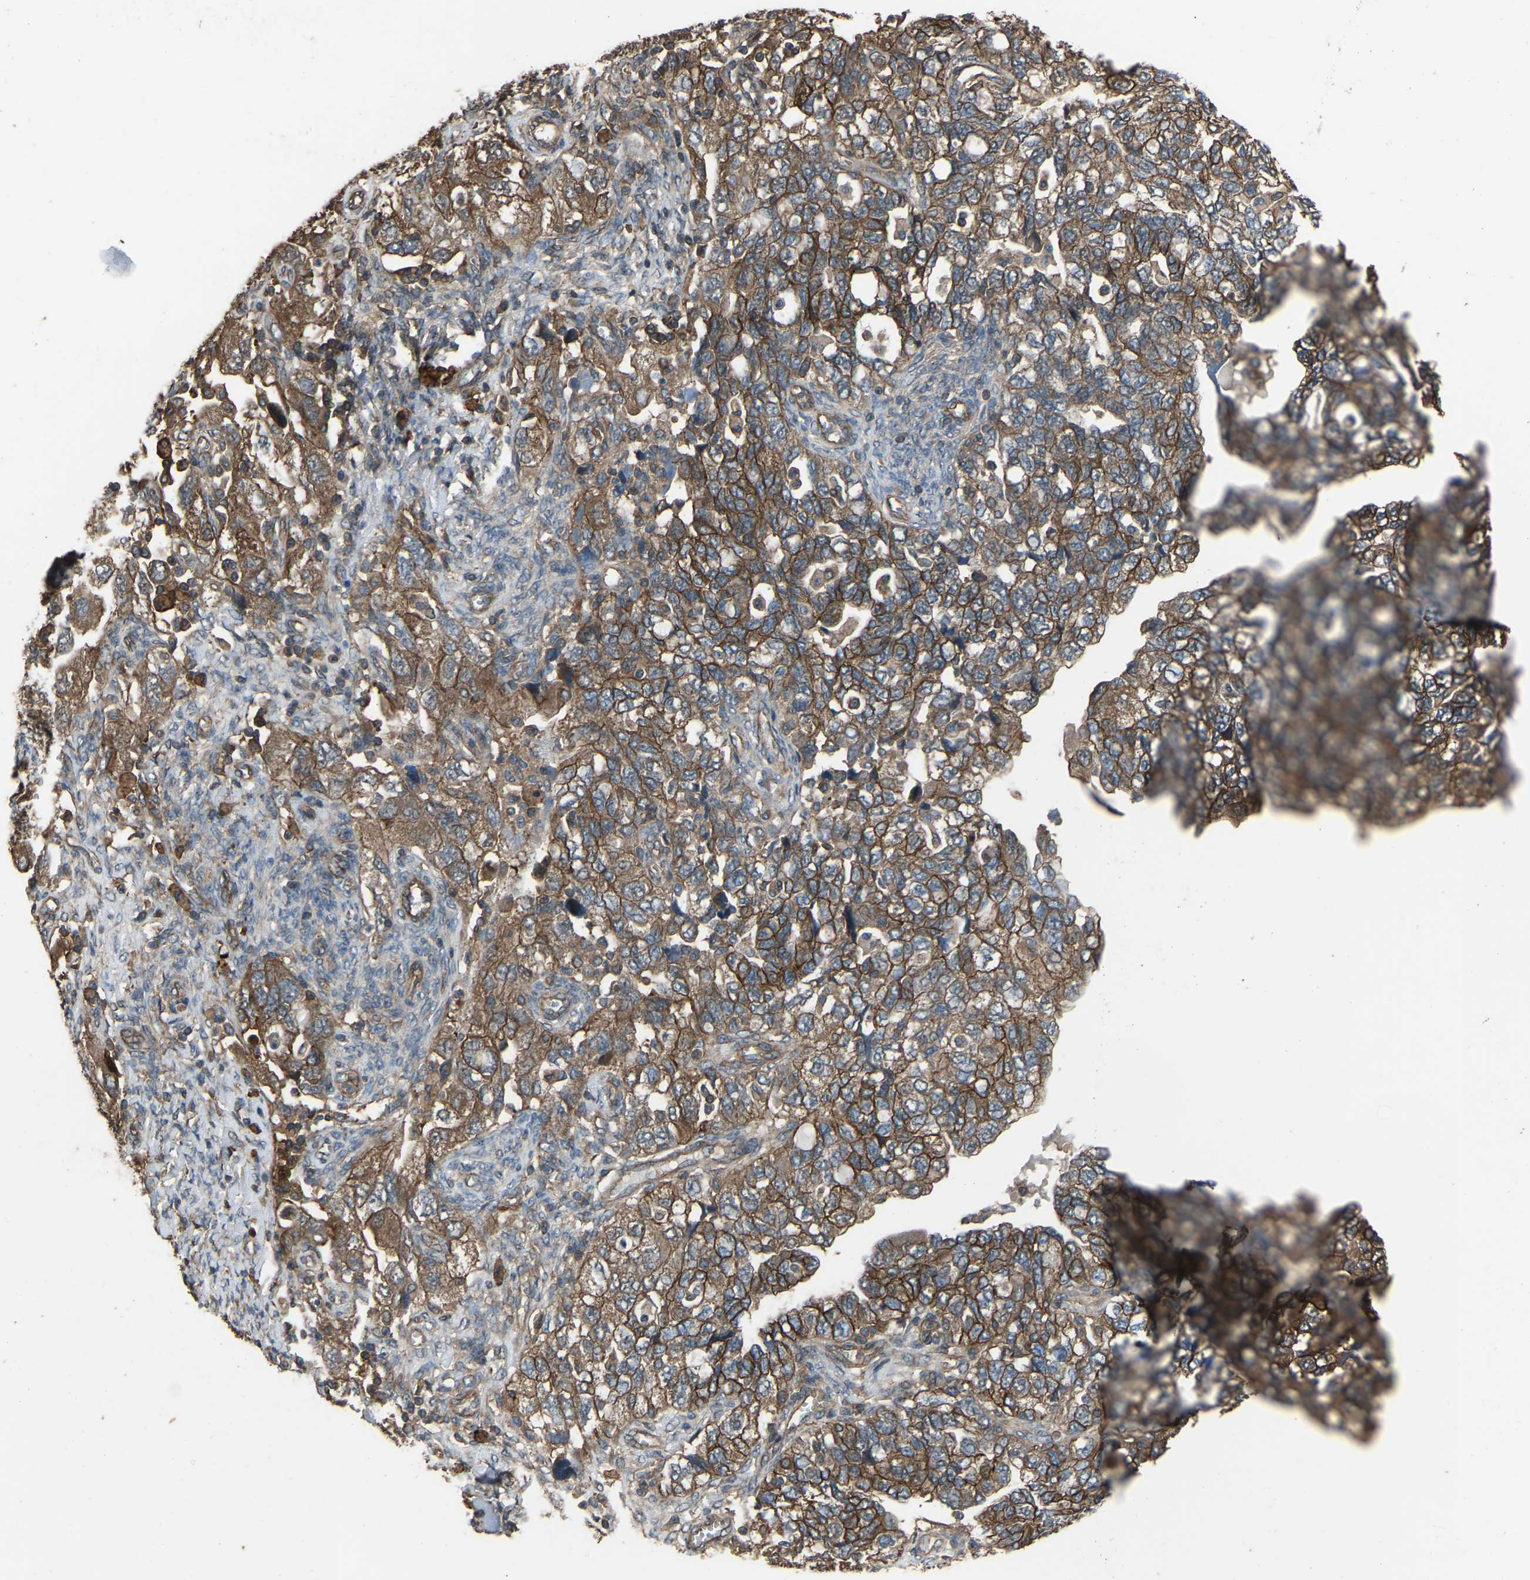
{"staining": {"intensity": "moderate", "quantity": ">75%", "location": "cytoplasmic/membranous"}, "tissue": "ovarian cancer", "cell_type": "Tumor cells", "image_type": "cancer", "snomed": [{"axis": "morphology", "description": "Carcinoma, NOS"}, {"axis": "morphology", "description": "Cystadenocarcinoma, serous, NOS"}, {"axis": "topography", "description": "Ovary"}], "caption": "The photomicrograph demonstrates staining of serous cystadenocarcinoma (ovarian), revealing moderate cytoplasmic/membranous protein positivity (brown color) within tumor cells.", "gene": "SLC4A2", "patient": {"sex": "female", "age": 69}}